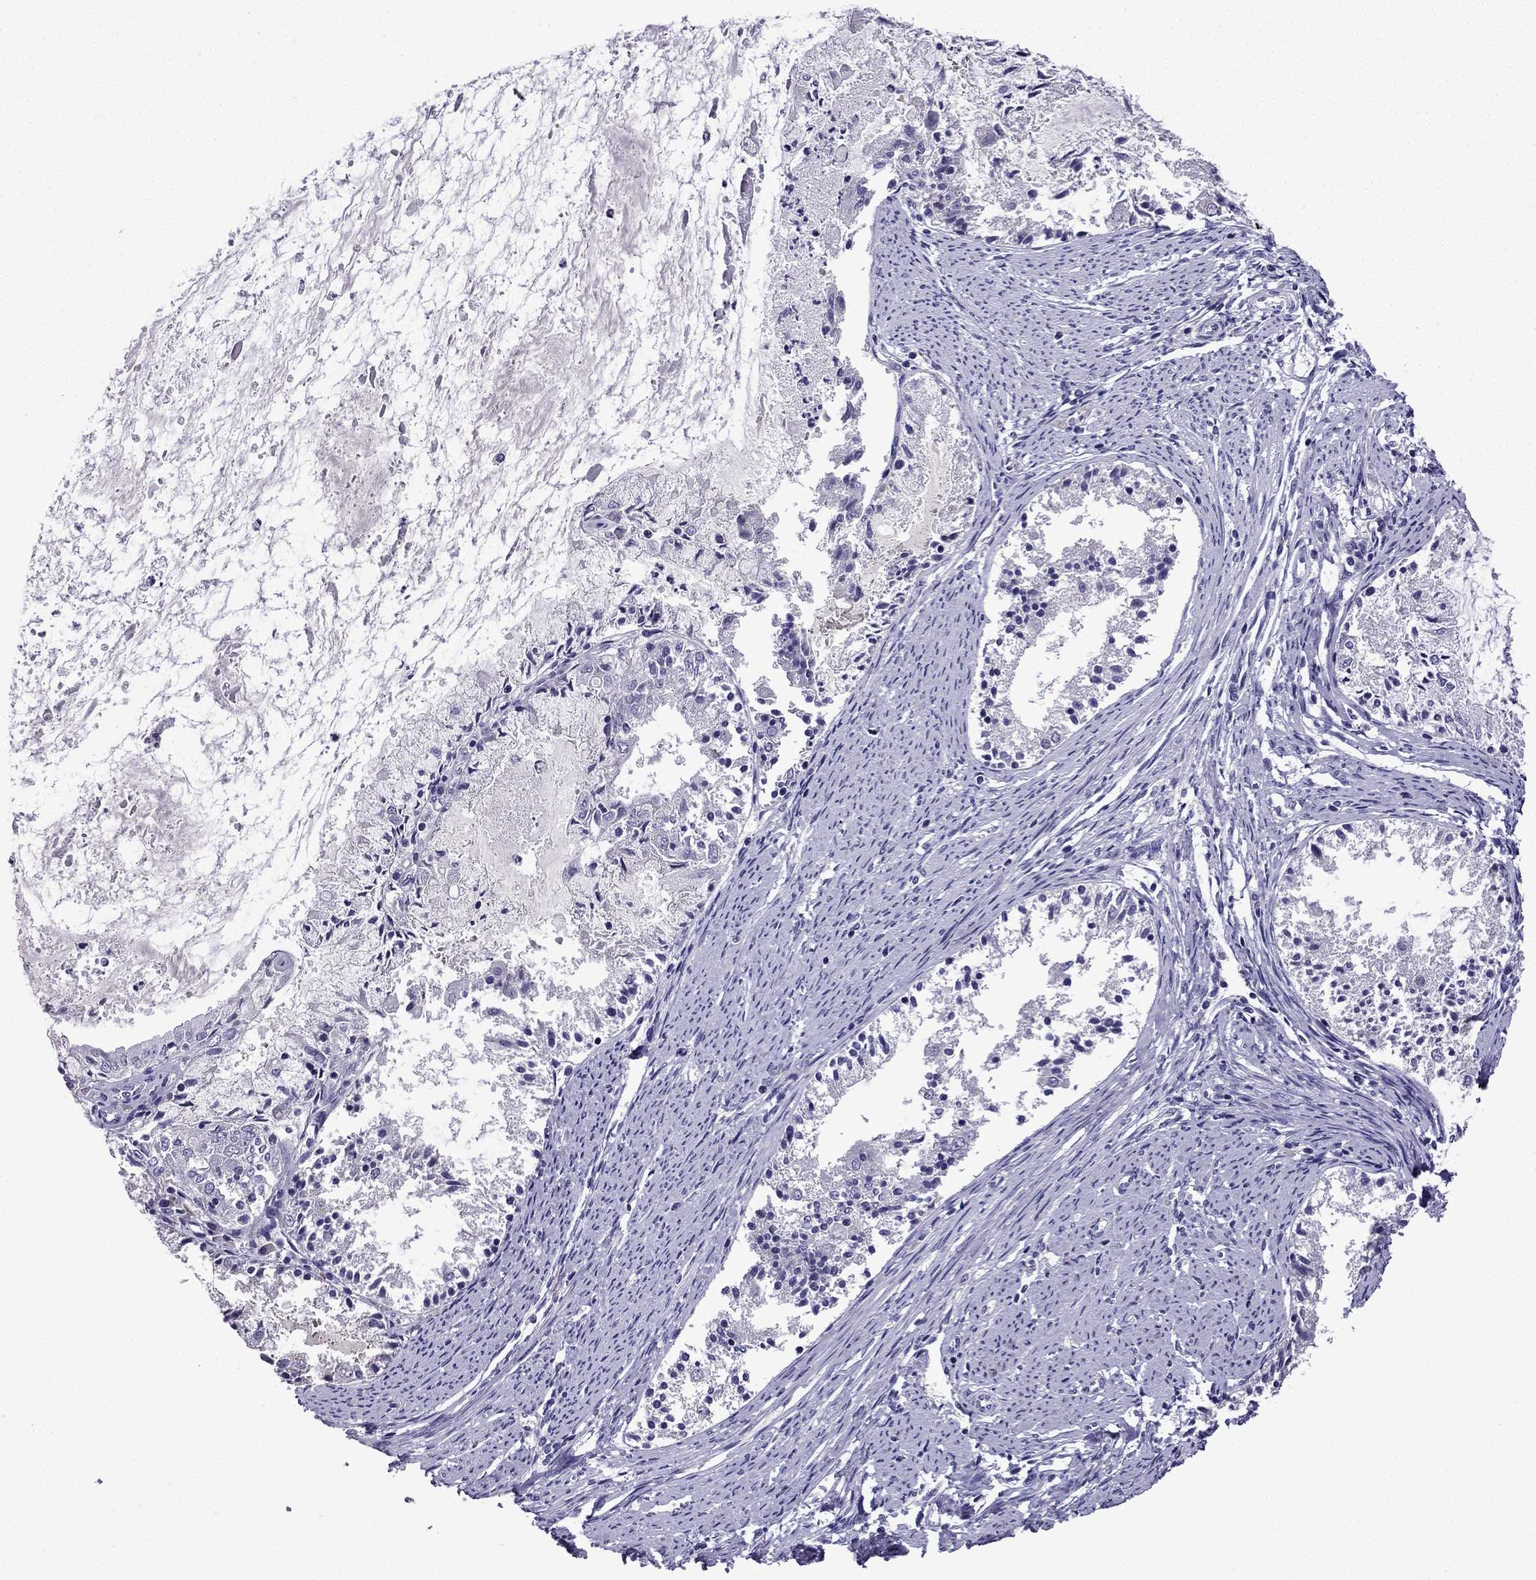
{"staining": {"intensity": "negative", "quantity": "none", "location": "none"}, "tissue": "endometrial cancer", "cell_type": "Tumor cells", "image_type": "cancer", "snomed": [{"axis": "morphology", "description": "Adenocarcinoma, NOS"}, {"axis": "topography", "description": "Endometrium"}], "caption": "Protein analysis of endometrial cancer shows no significant expression in tumor cells.", "gene": "TTN", "patient": {"sex": "female", "age": 57}}